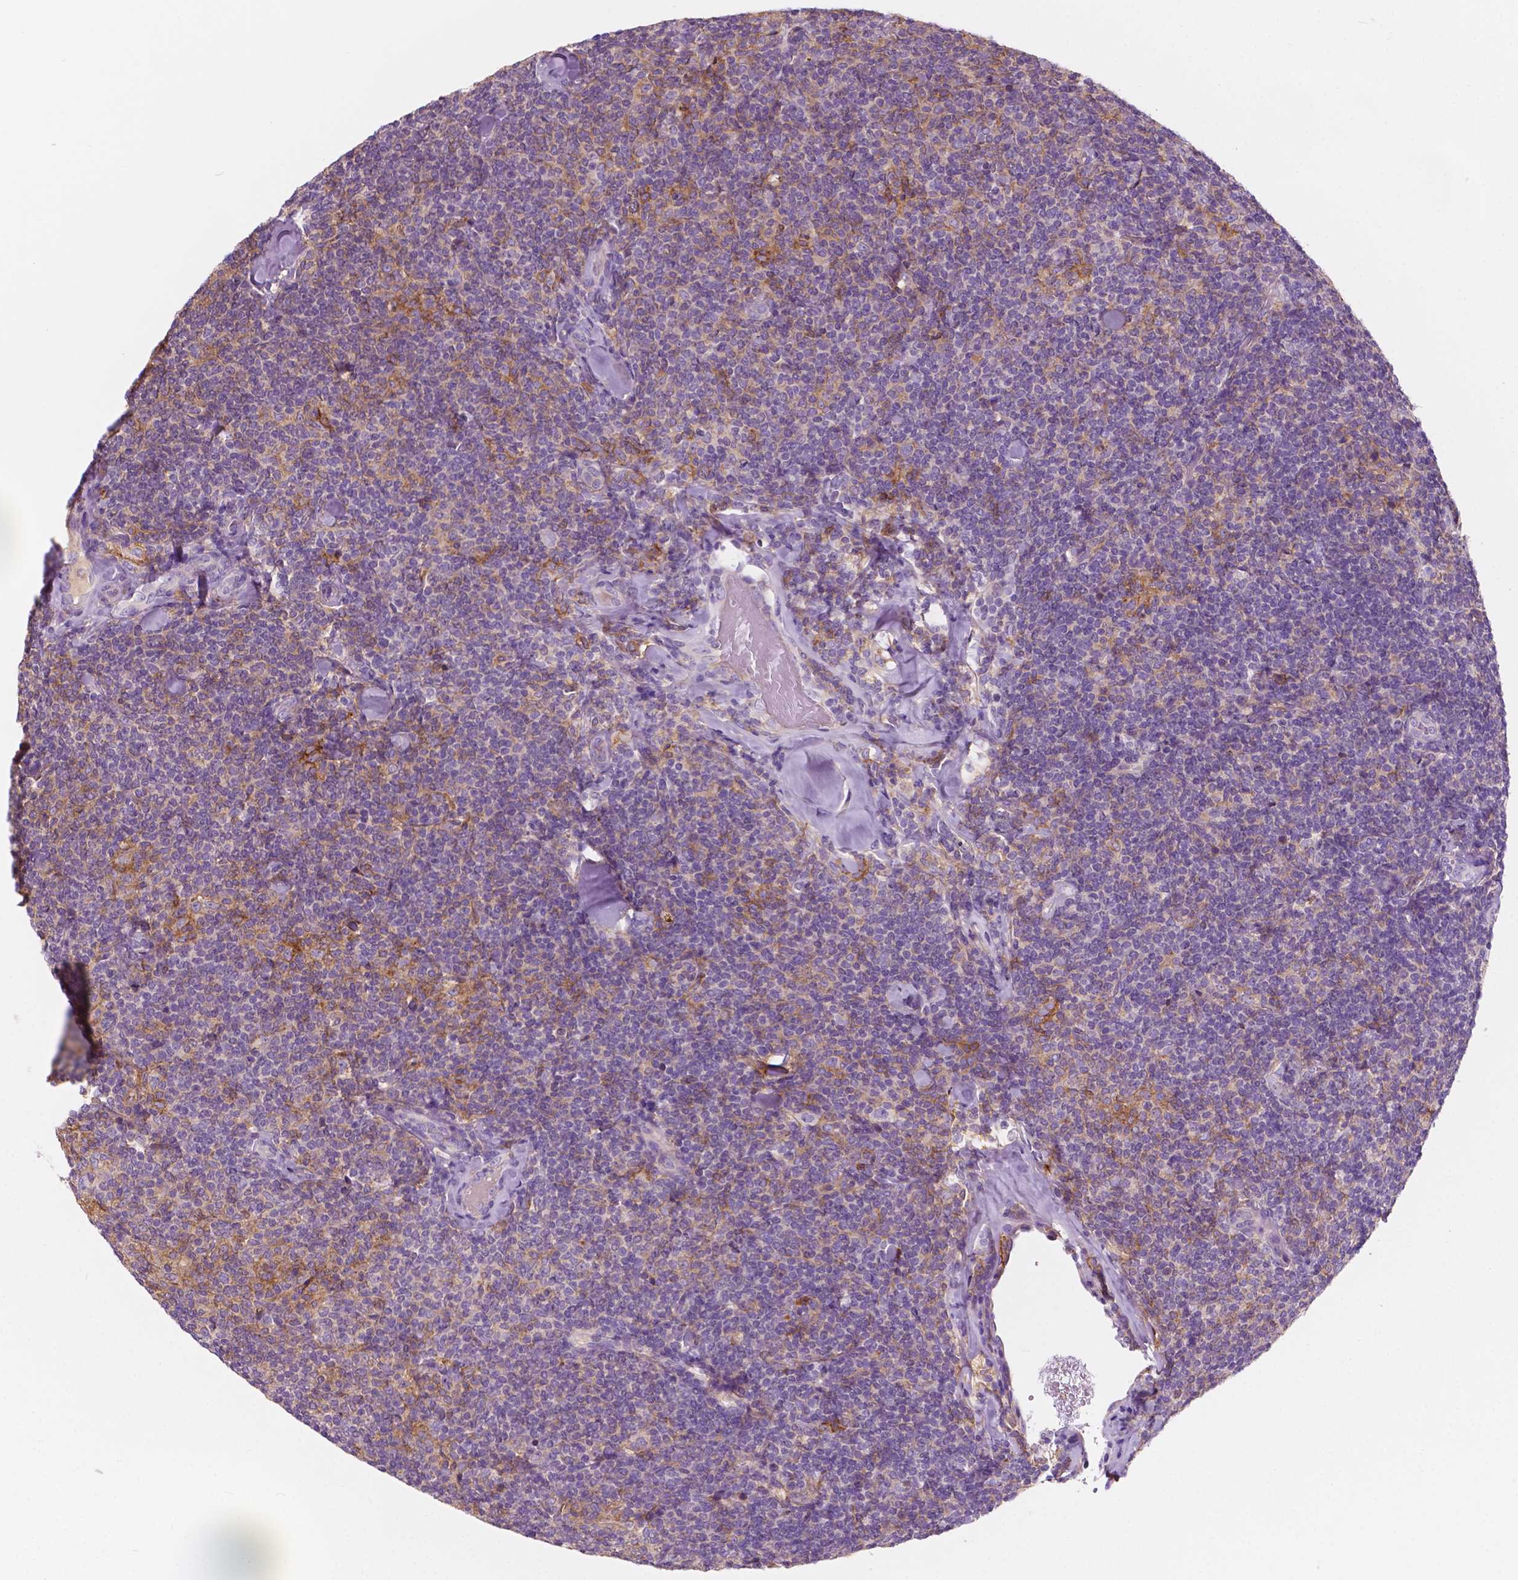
{"staining": {"intensity": "negative", "quantity": "none", "location": "none"}, "tissue": "lymphoma", "cell_type": "Tumor cells", "image_type": "cancer", "snomed": [{"axis": "morphology", "description": "Malignant lymphoma, non-Hodgkin's type, Low grade"}, {"axis": "topography", "description": "Lymph node"}], "caption": "The histopathology image displays no staining of tumor cells in lymphoma. (DAB (3,3'-diaminobenzidine) IHC with hematoxylin counter stain).", "gene": "SEMA4A", "patient": {"sex": "female", "age": 56}}